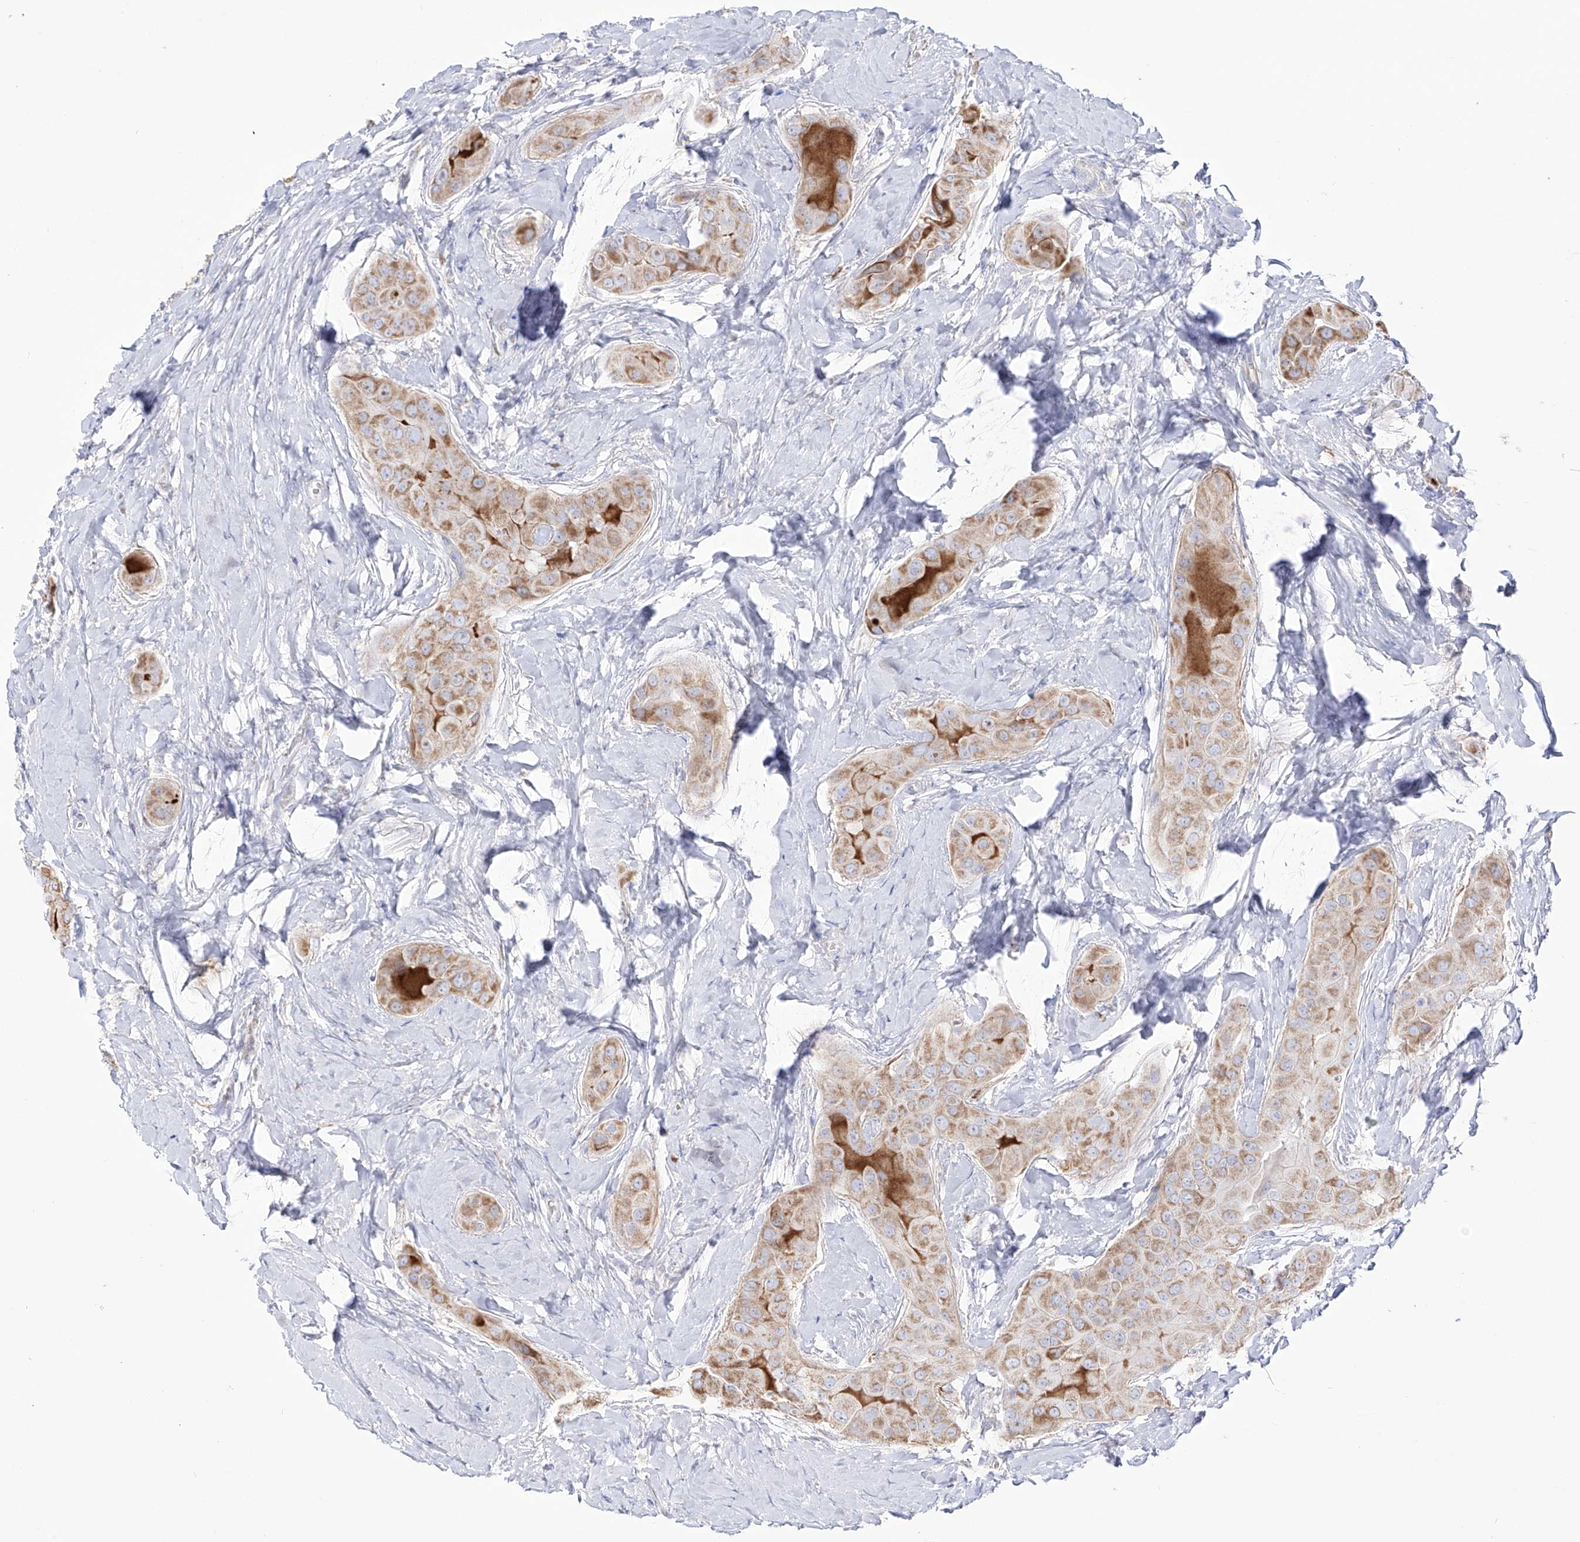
{"staining": {"intensity": "moderate", "quantity": ">75%", "location": "cytoplasmic/membranous"}, "tissue": "thyroid cancer", "cell_type": "Tumor cells", "image_type": "cancer", "snomed": [{"axis": "morphology", "description": "Papillary adenocarcinoma, NOS"}, {"axis": "topography", "description": "Thyroid gland"}], "caption": "This image shows papillary adenocarcinoma (thyroid) stained with IHC to label a protein in brown. The cytoplasmic/membranous of tumor cells show moderate positivity for the protein. Nuclei are counter-stained blue.", "gene": "RCHY1", "patient": {"sex": "male", "age": 33}}